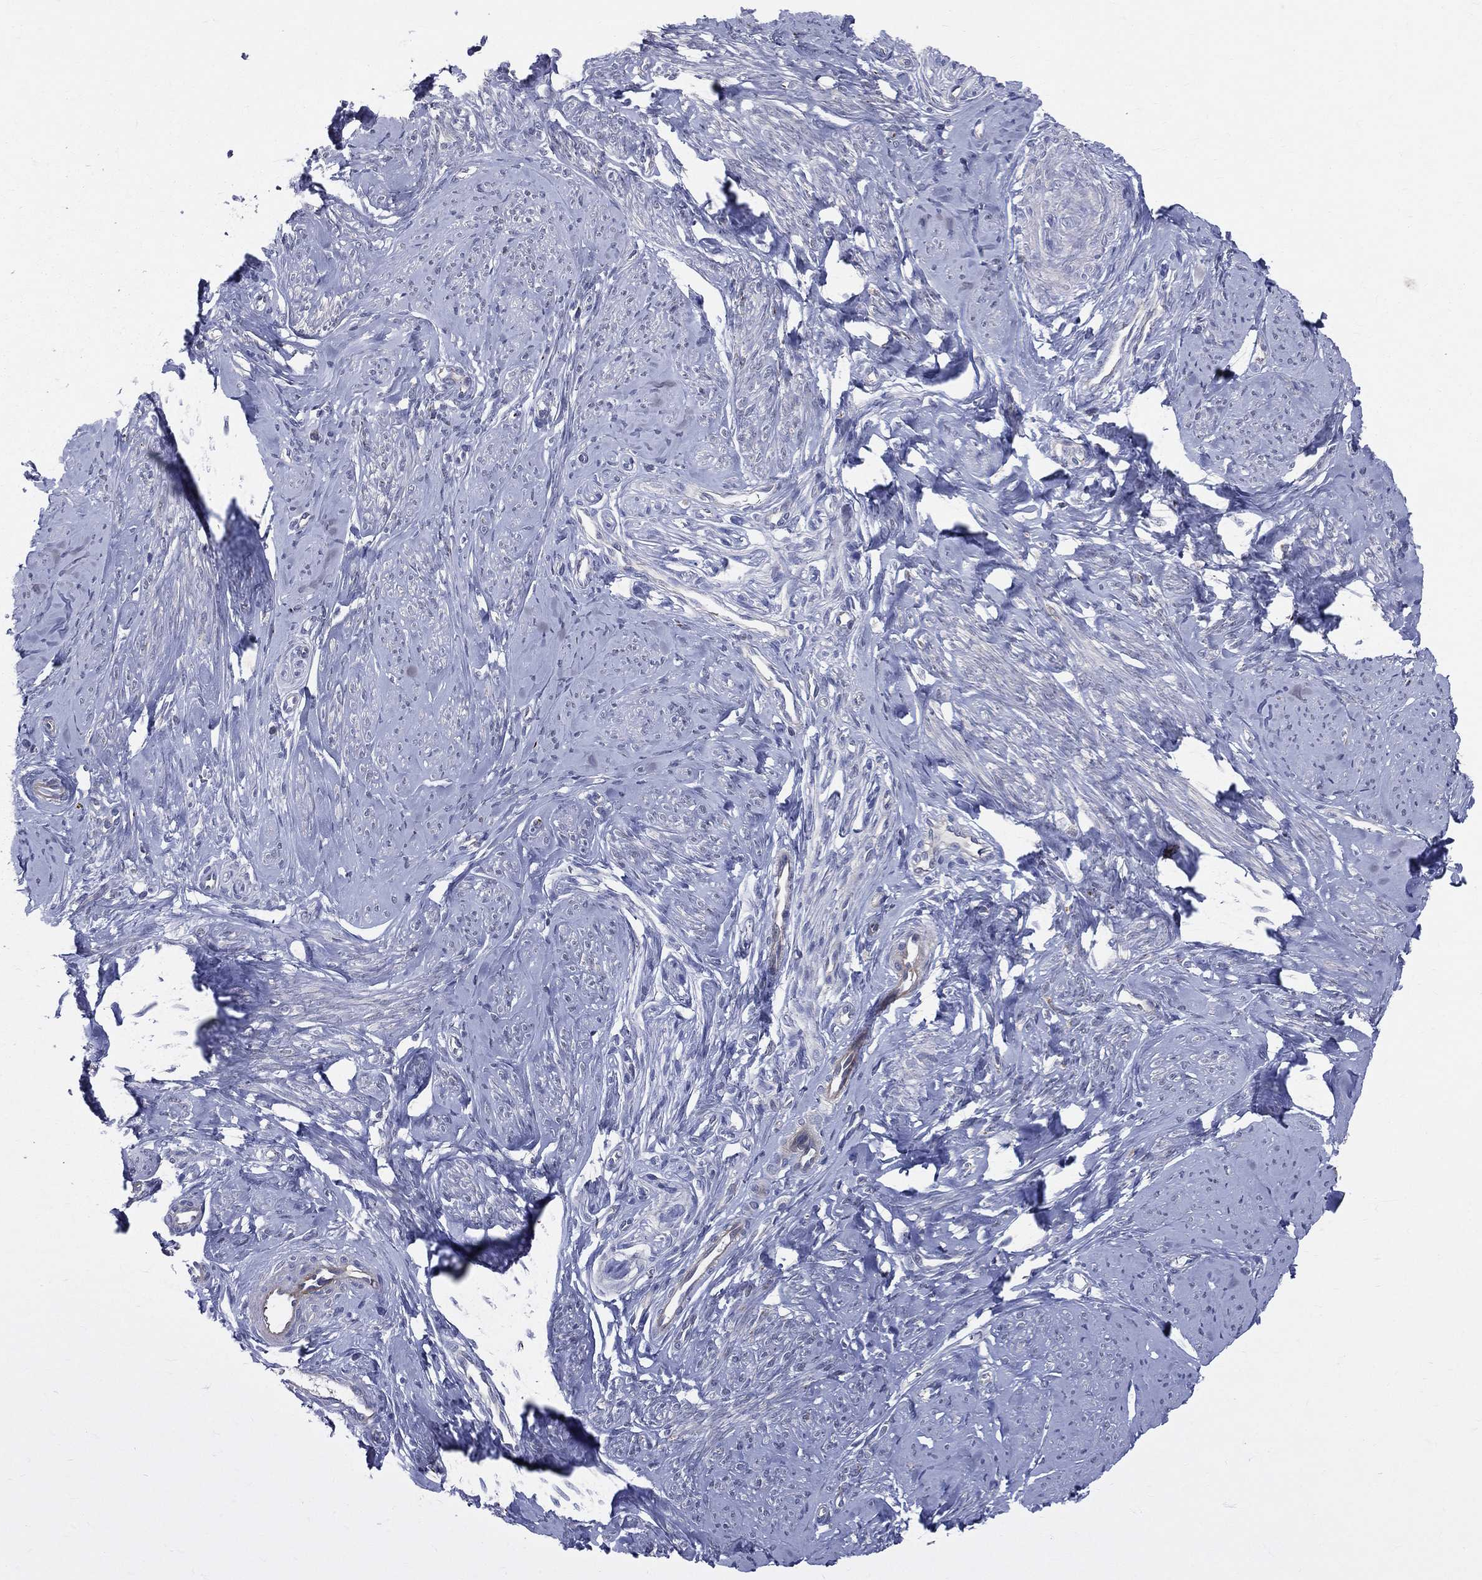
{"staining": {"intensity": "moderate", "quantity": "<25%", "location": "cytoplasmic/membranous"}, "tissue": "smooth muscle", "cell_type": "Smooth muscle cells", "image_type": "normal", "snomed": [{"axis": "morphology", "description": "Normal tissue, NOS"}, {"axis": "topography", "description": "Smooth muscle"}], "caption": "IHC image of benign smooth muscle: smooth muscle stained using immunohistochemistry (IHC) shows low levels of moderate protein expression localized specifically in the cytoplasmic/membranous of smooth muscle cells, appearing as a cytoplasmic/membranous brown color.", "gene": "POMZP3", "patient": {"sex": "female", "age": 48}}